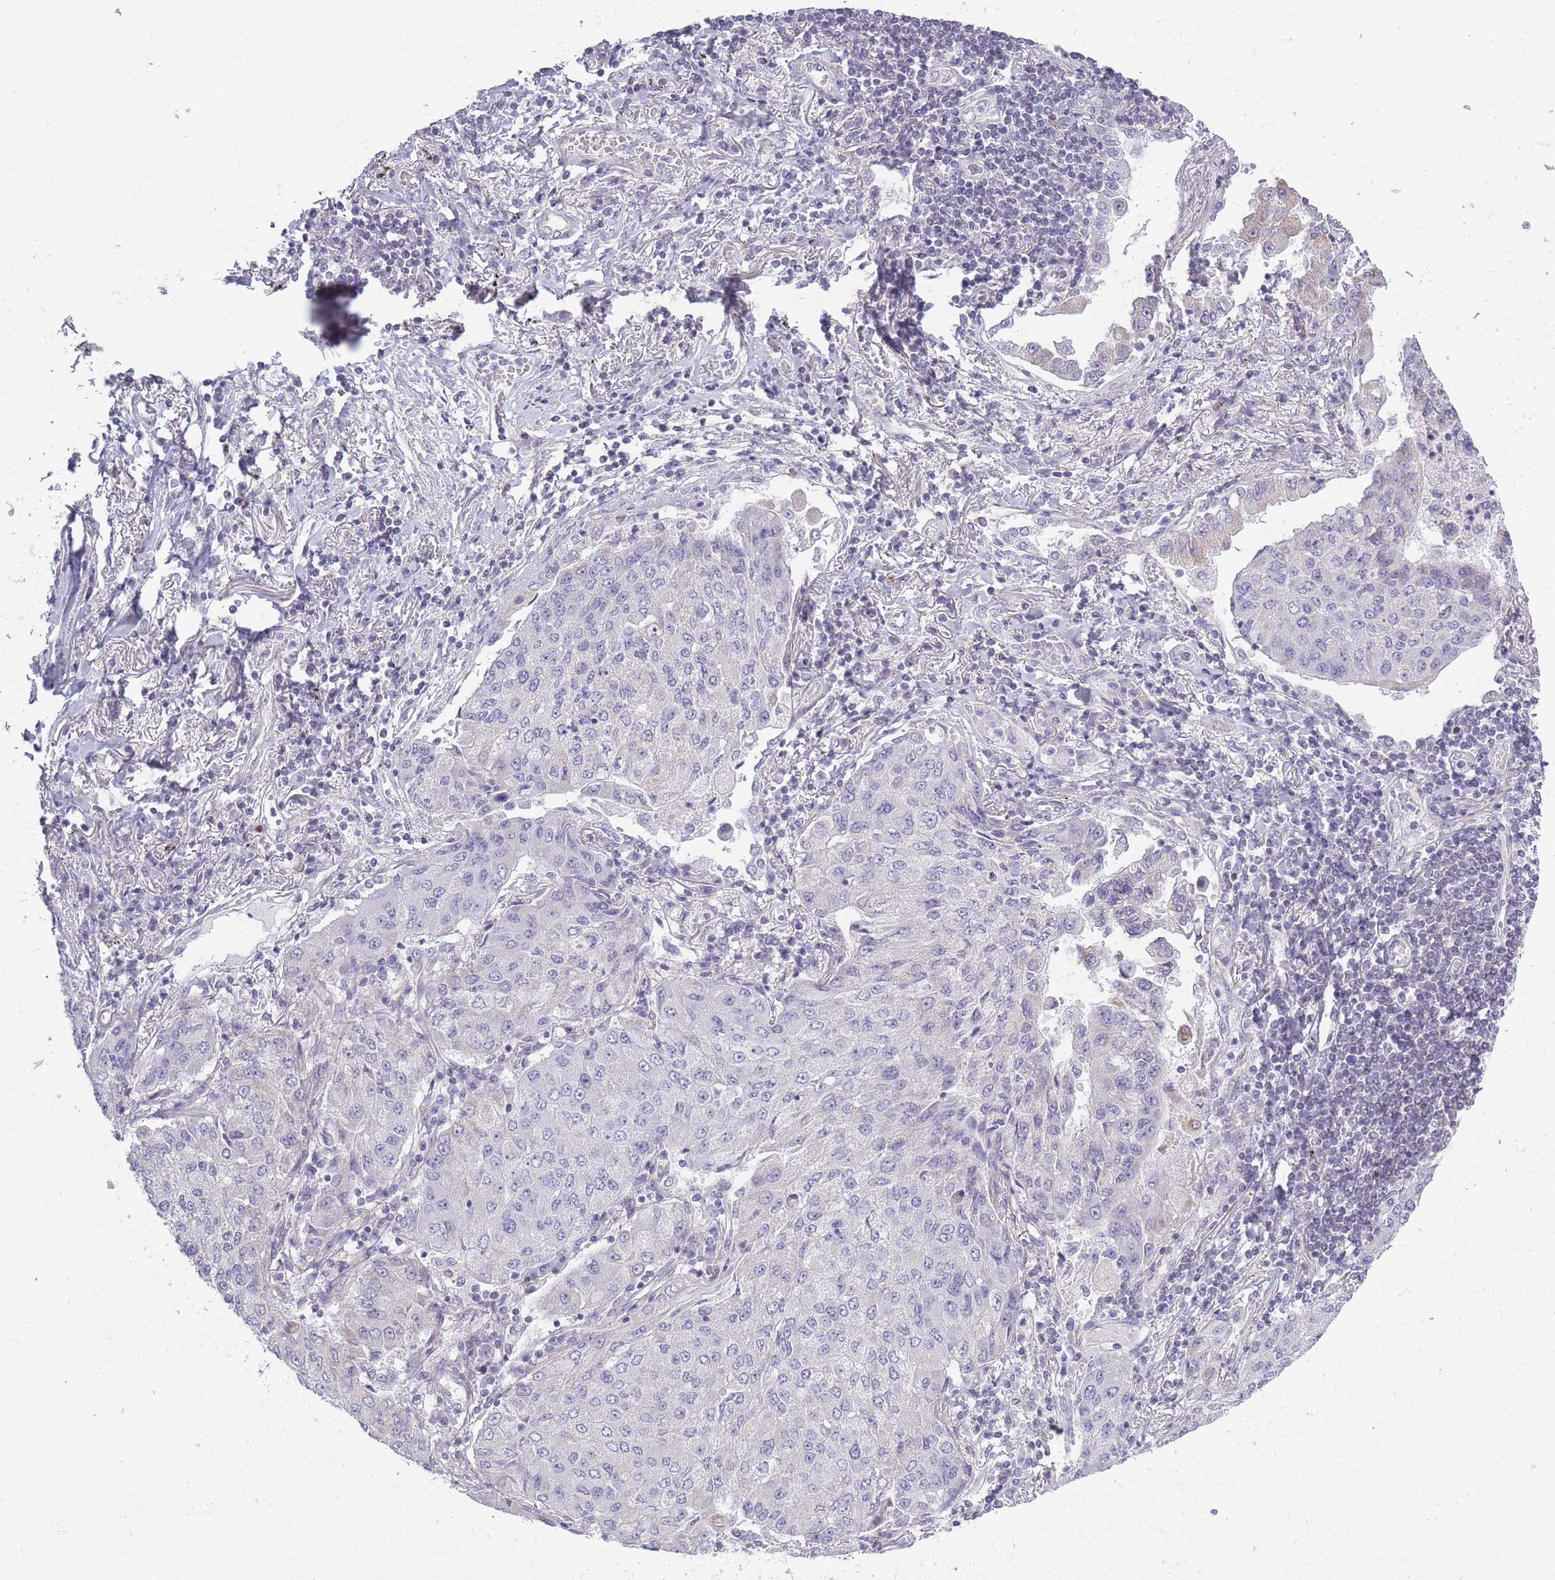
{"staining": {"intensity": "moderate", "quantity": "<25%", "location": "cytoplasmic/membranous"}, "tissue": "lung cancer", "cell_type": "Tumor cells", "image_type": "cancer", "snomed": [{"axis": "morphology", "description": "Squamous cell carcinoma, NOS"}, {"axis": "topography", "description": "Lung"}], "caption": "The immunohistochemical stain highlights moderate cytoplasmic/membranous expression in tumor cells of lung cancer tissue.", "gene": "ZBTB24", "patient": {"sex": "male", "age": 74}}